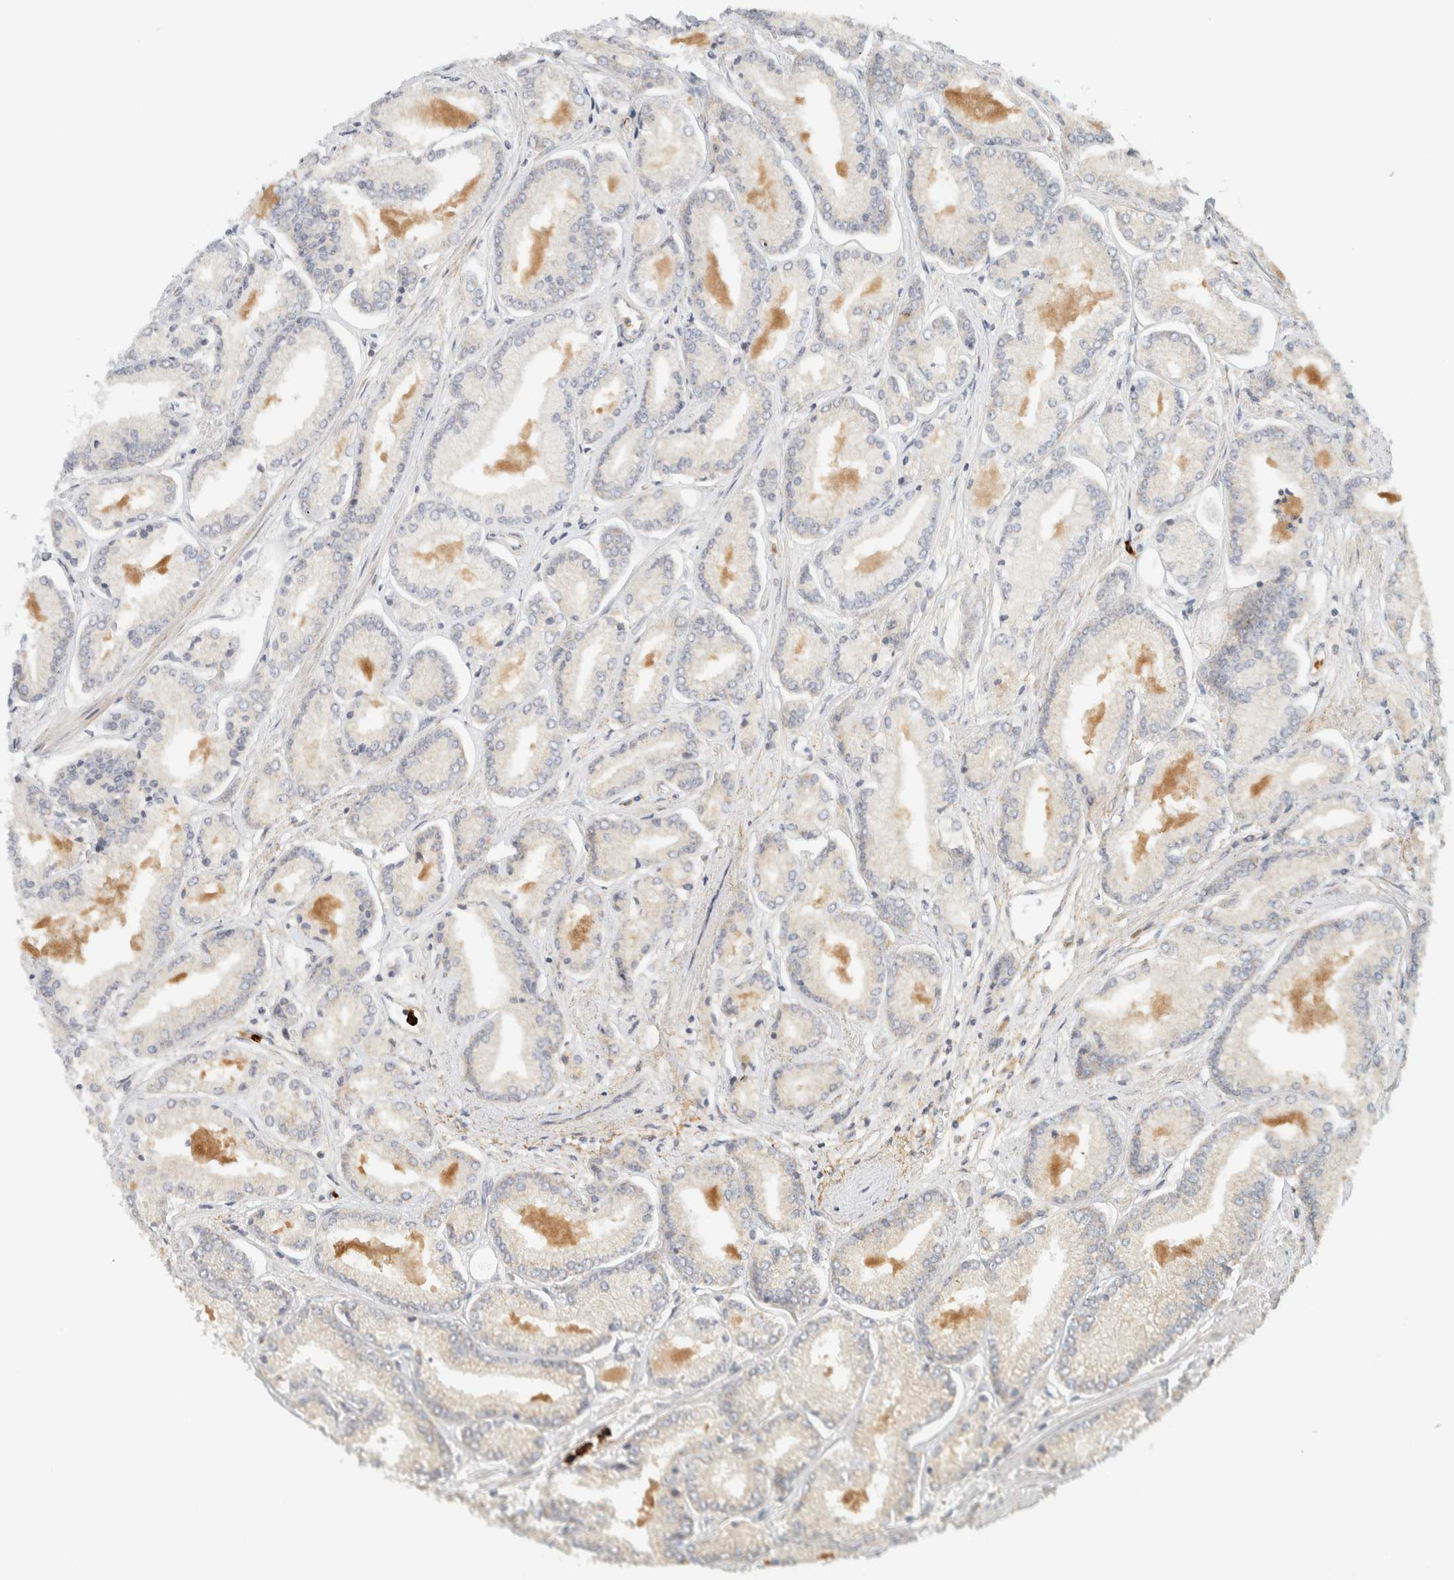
{"staining": {"intensity": "negative", "quantity": "none", "location": "none"}, "tissue": "prostate cancer", "cell_type": "Tumor cells", "image_type": "cancer", "snomed": [{"axis": "morphology", "description": "Adenocarcinoma, Low grade"}, {"axis": "topography", "description": "Prostate"}], "caption": "This is a micrograph of immunohistochemistry staining of prostate adenocarcinoma (low-grade), which shows no positivity in tumor cells.", "gene": "CCDC171", "patient": {"sex": "male", "age": 52}}